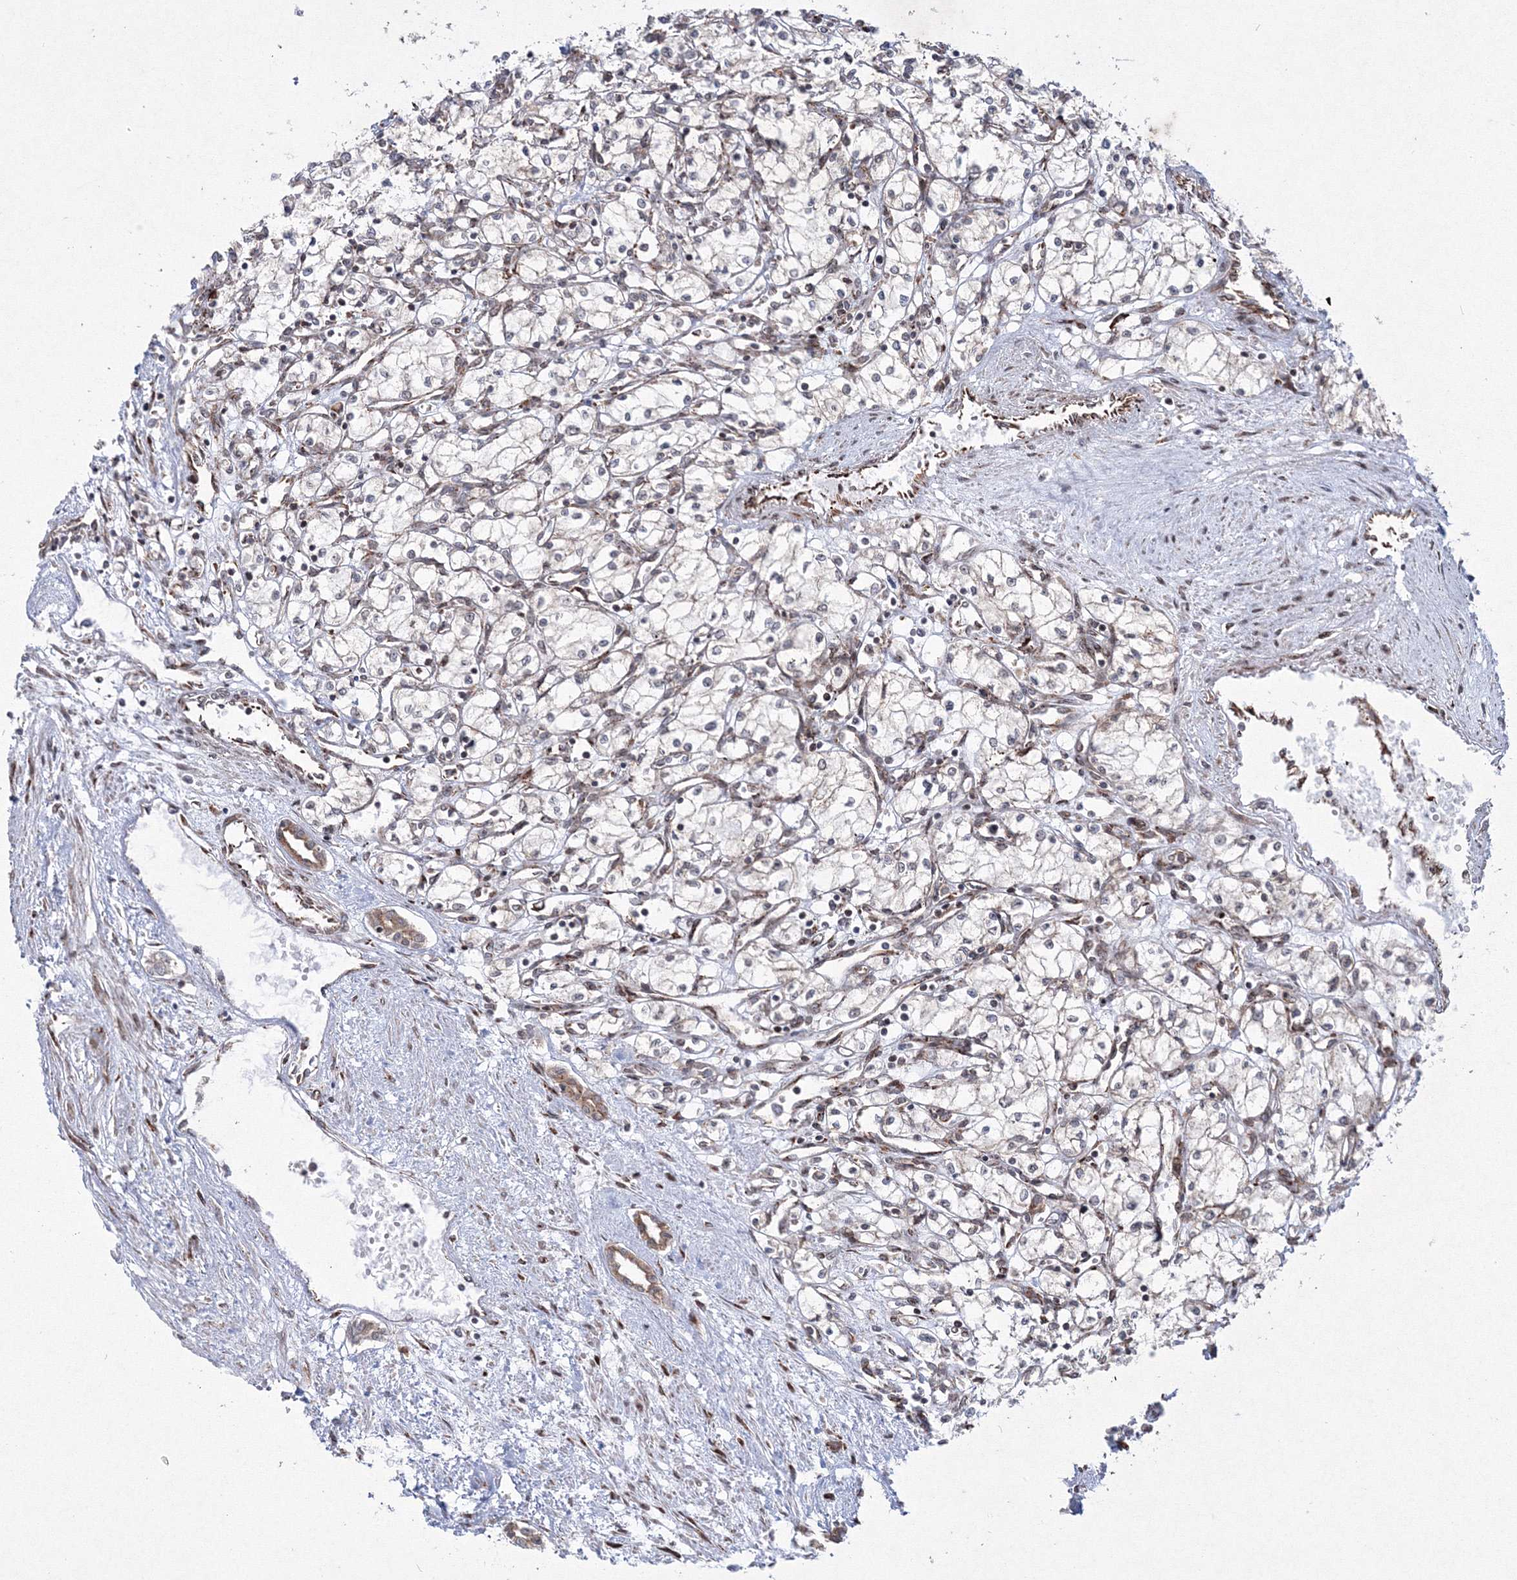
{"staining": {"intensity": "negative", "quantity": "none", "location": "none"}, "tissue": "renal cancer", "cell_type": "Tumor cells", "image_type": "cancer", "snomed": [{"axis": "morphology", "description": "Adenocarcinoma, NOS"}, {"axis": "topography", "description": "Kidney"}], "caption": "Tumor cells are negative for protein expression in human renal adenocarcinoma. Nuclei are stained in blue.", "gene": "EFCAB12", "patient": {"sex": "male", "age": 59}}